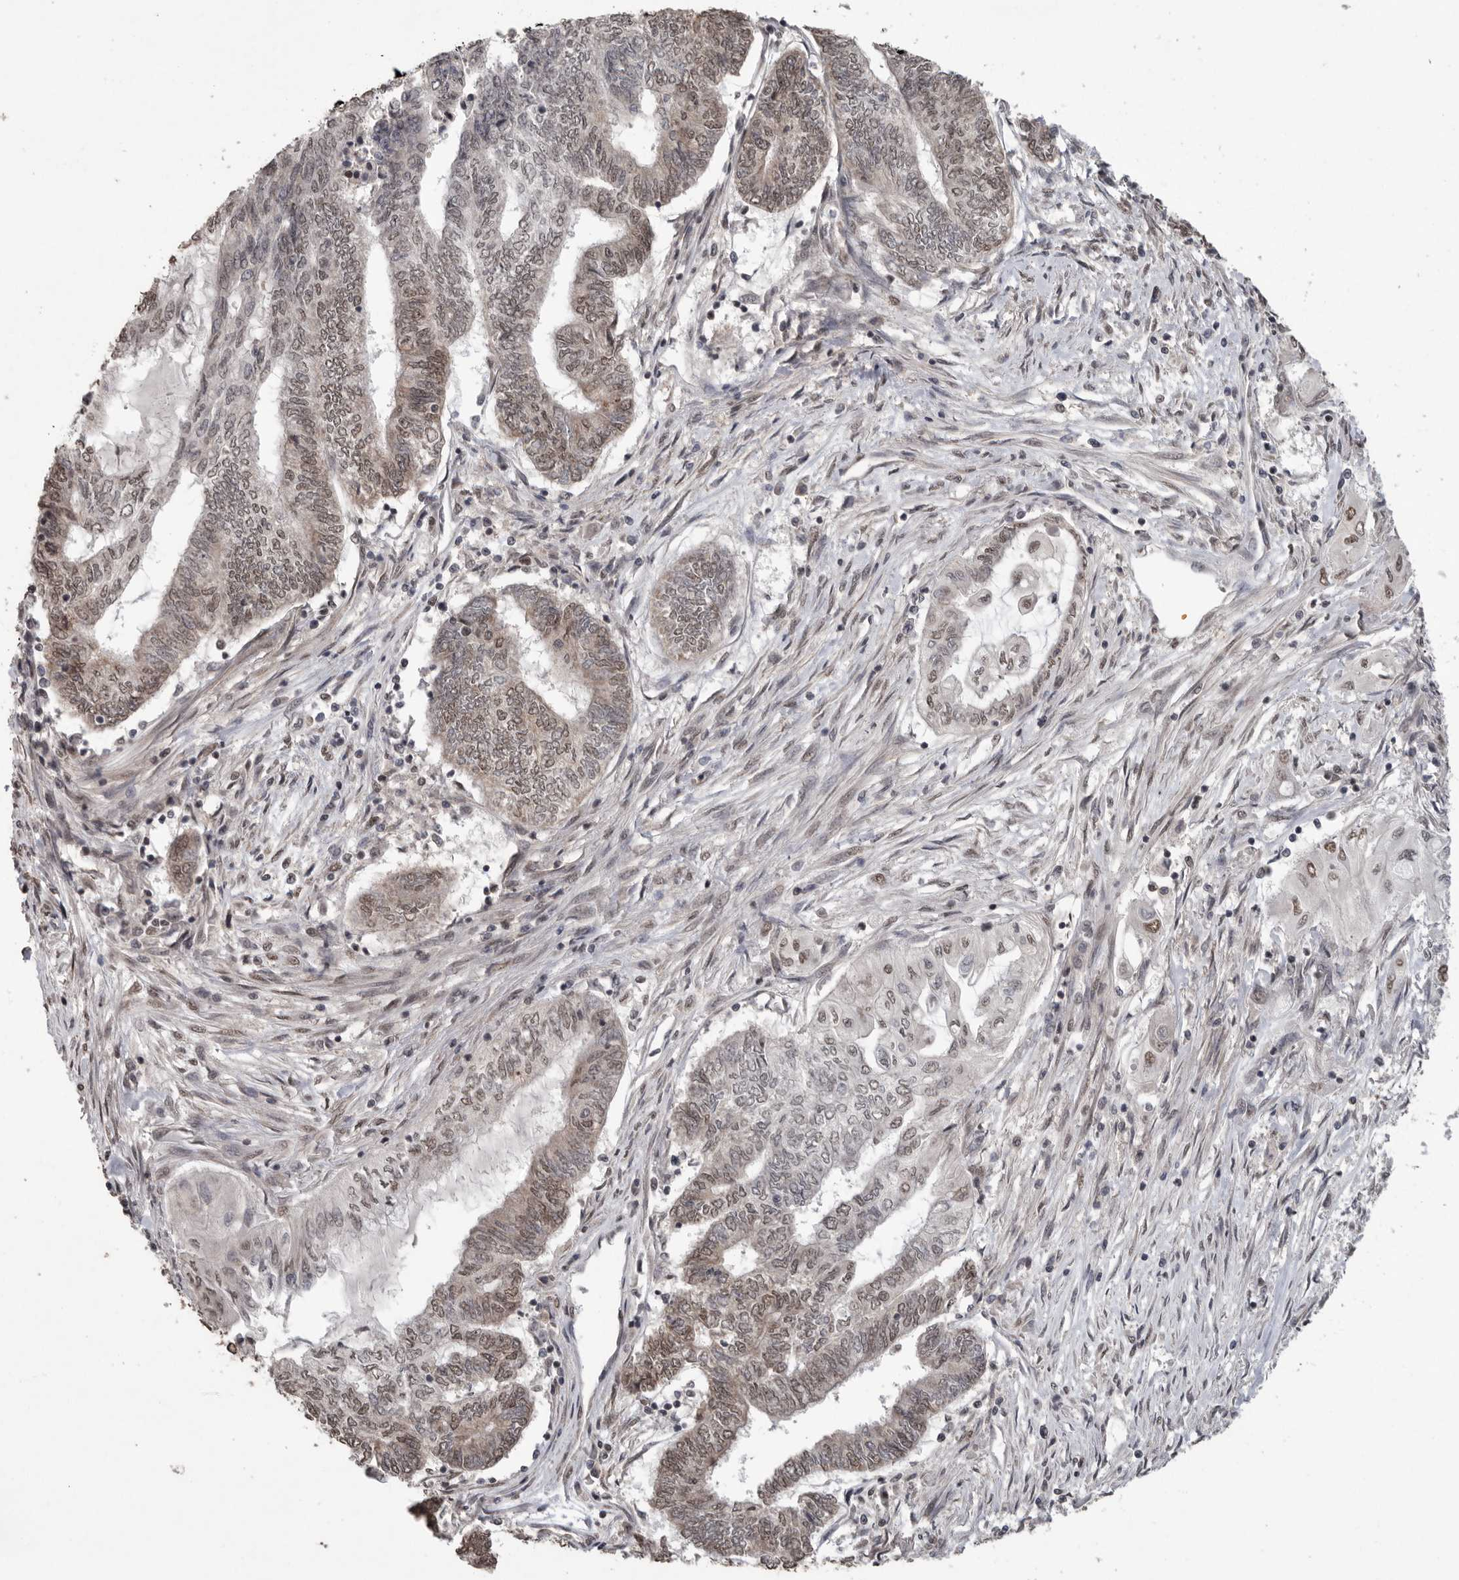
{"staining": {"intensity": "weak", "quantity": "25%-75%", "location": "nuclear"}, "tissue": "endometrial cancer", "cell_type": "Tumor cells", "image_type": "cancer", "snomed": [{"axis": "morphology", "description": "Adenocarcinoma, NOS"}, {"axis": "topography", "description": "Uterus"}, {"axis": "topography", "description": "Endometrium"}], "caption": "Human endometrial cancer (adenocarcinoma) stained with a brown dye displays weak nuclear positive expression in approximately 25%-75% of tumor cells.", "gene": "PPP1R10", "patient": {"sex": "female", "age": 70}}